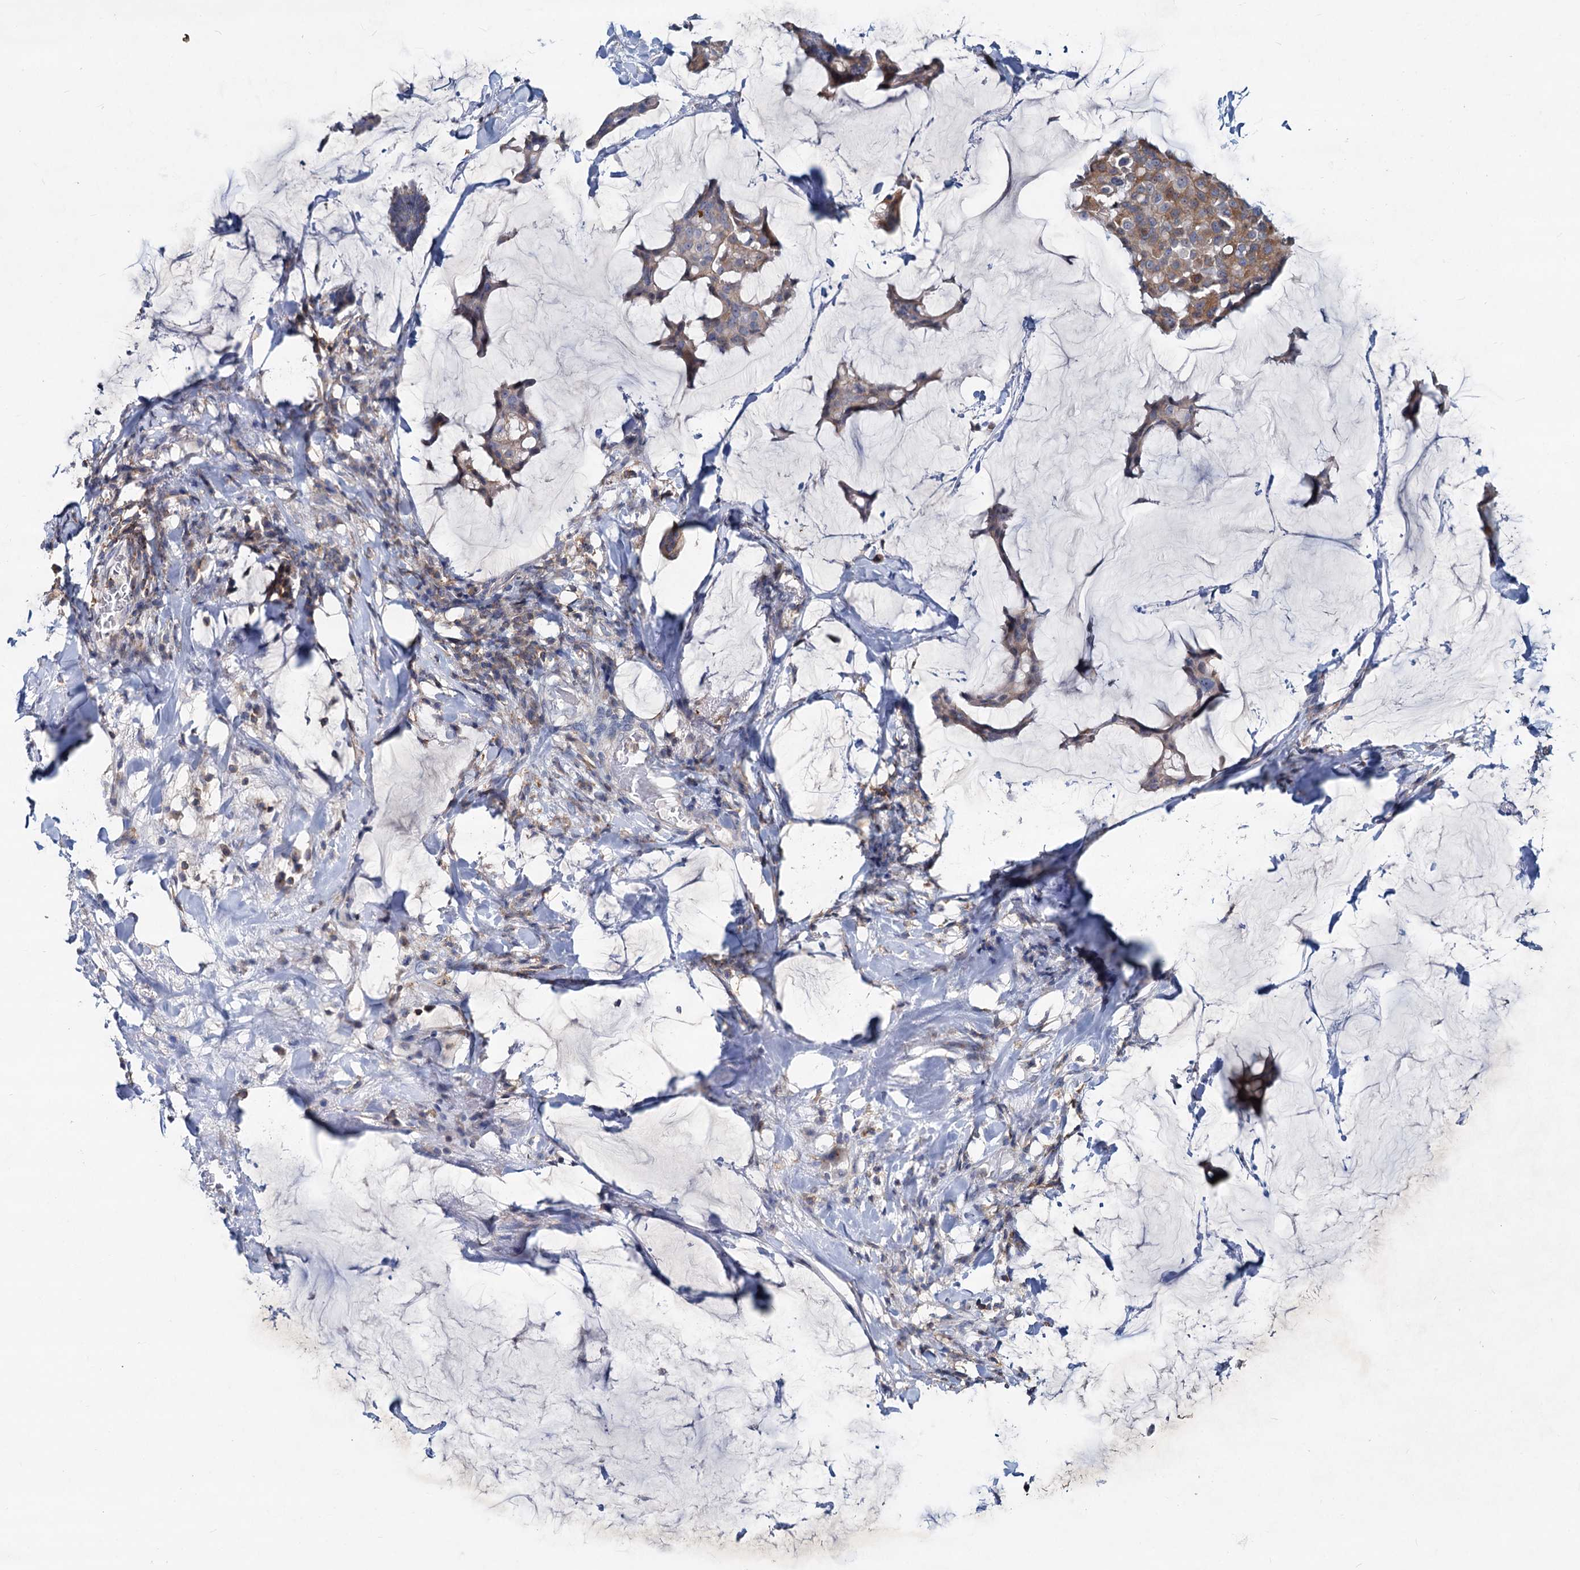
{"staining": {"intensity": "weak", "quantity": "25%-75%", "location": "cytoplasmic/membranous"}, "tissue": "breast cancer", "cell_type": "Tumor cells", "image_type": "cancer", "snomed": [{"axis": "morphology", "description": "Duct carcinoma"}, {"axis": "topography", "description": "Breast"}], "caption": "This histopathology image displays infiltrating ductal carcinoma (breast) stained with IHC to label a protein in brown. The cytoplasmic/membranous of tumor cells show weak positivity for the protein. Nuclei are counter-stained blue.", "gene": "LRCH4", "patient": {"sex": "female", "age": 93}}